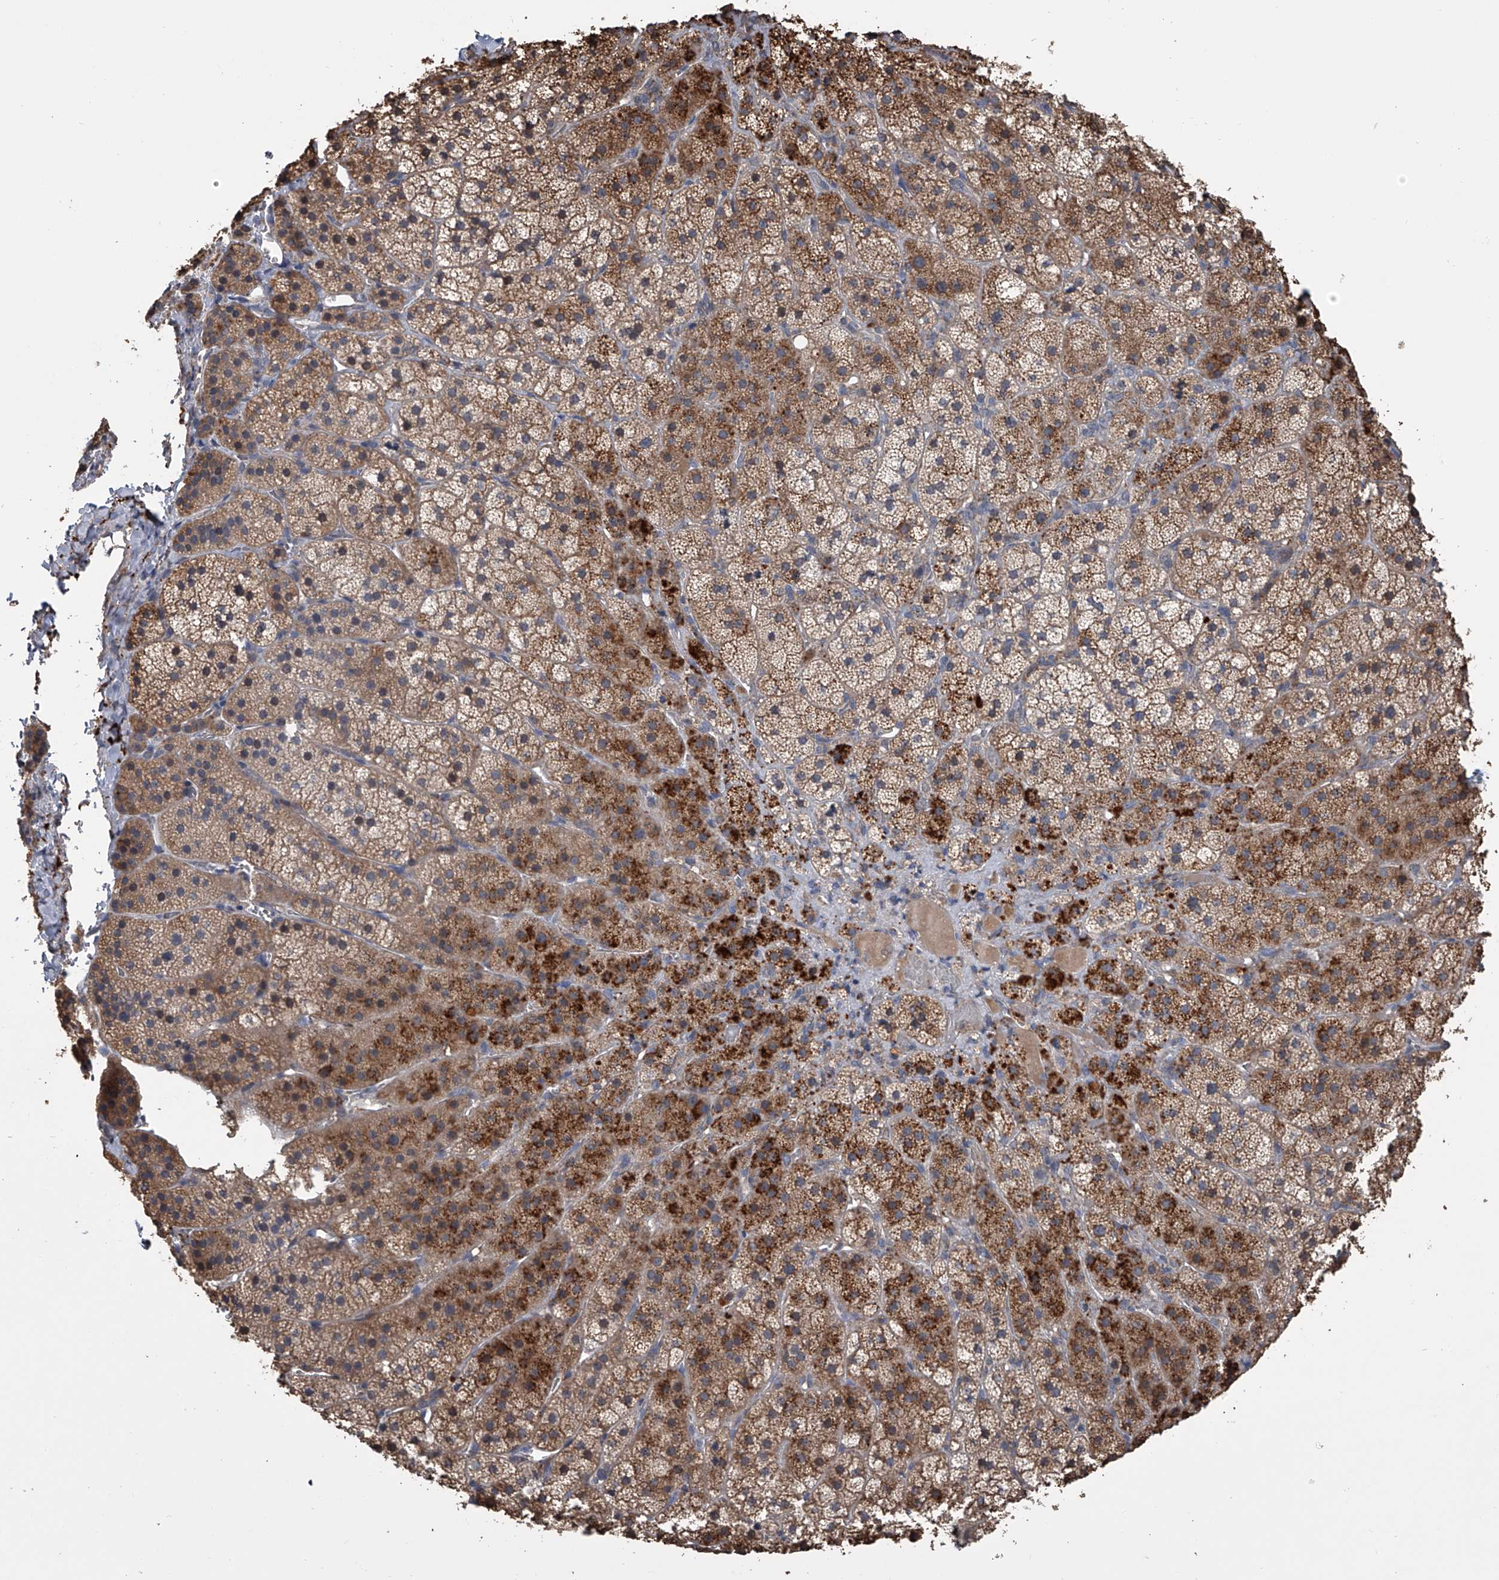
{"staining": {"intensity": "moderate", "quantity": ">75%", "location": "cytoplasmic/membranous"}, "tissue": "adrenal gland", "cell_type": "Glandular cells", "image_type": "normal", "snomed": [{"axis": "morphology", "description": "Normal tissue, NOS"}, {"axis": "topography", "description": "Adrenal gland"}], "caption": "Immunohistochemical staining of benign adrenal gland demonstrates >75% levels of moderate cytoplasmic/membranous protein positivity in approximately >75% of glandular cells. (DAB (3,3'-diaminobenzidine) IHC with brightfield microscopy, high magnification).", "gene": "DOCK9", "patient": {"sex": "female", "age": 44}}